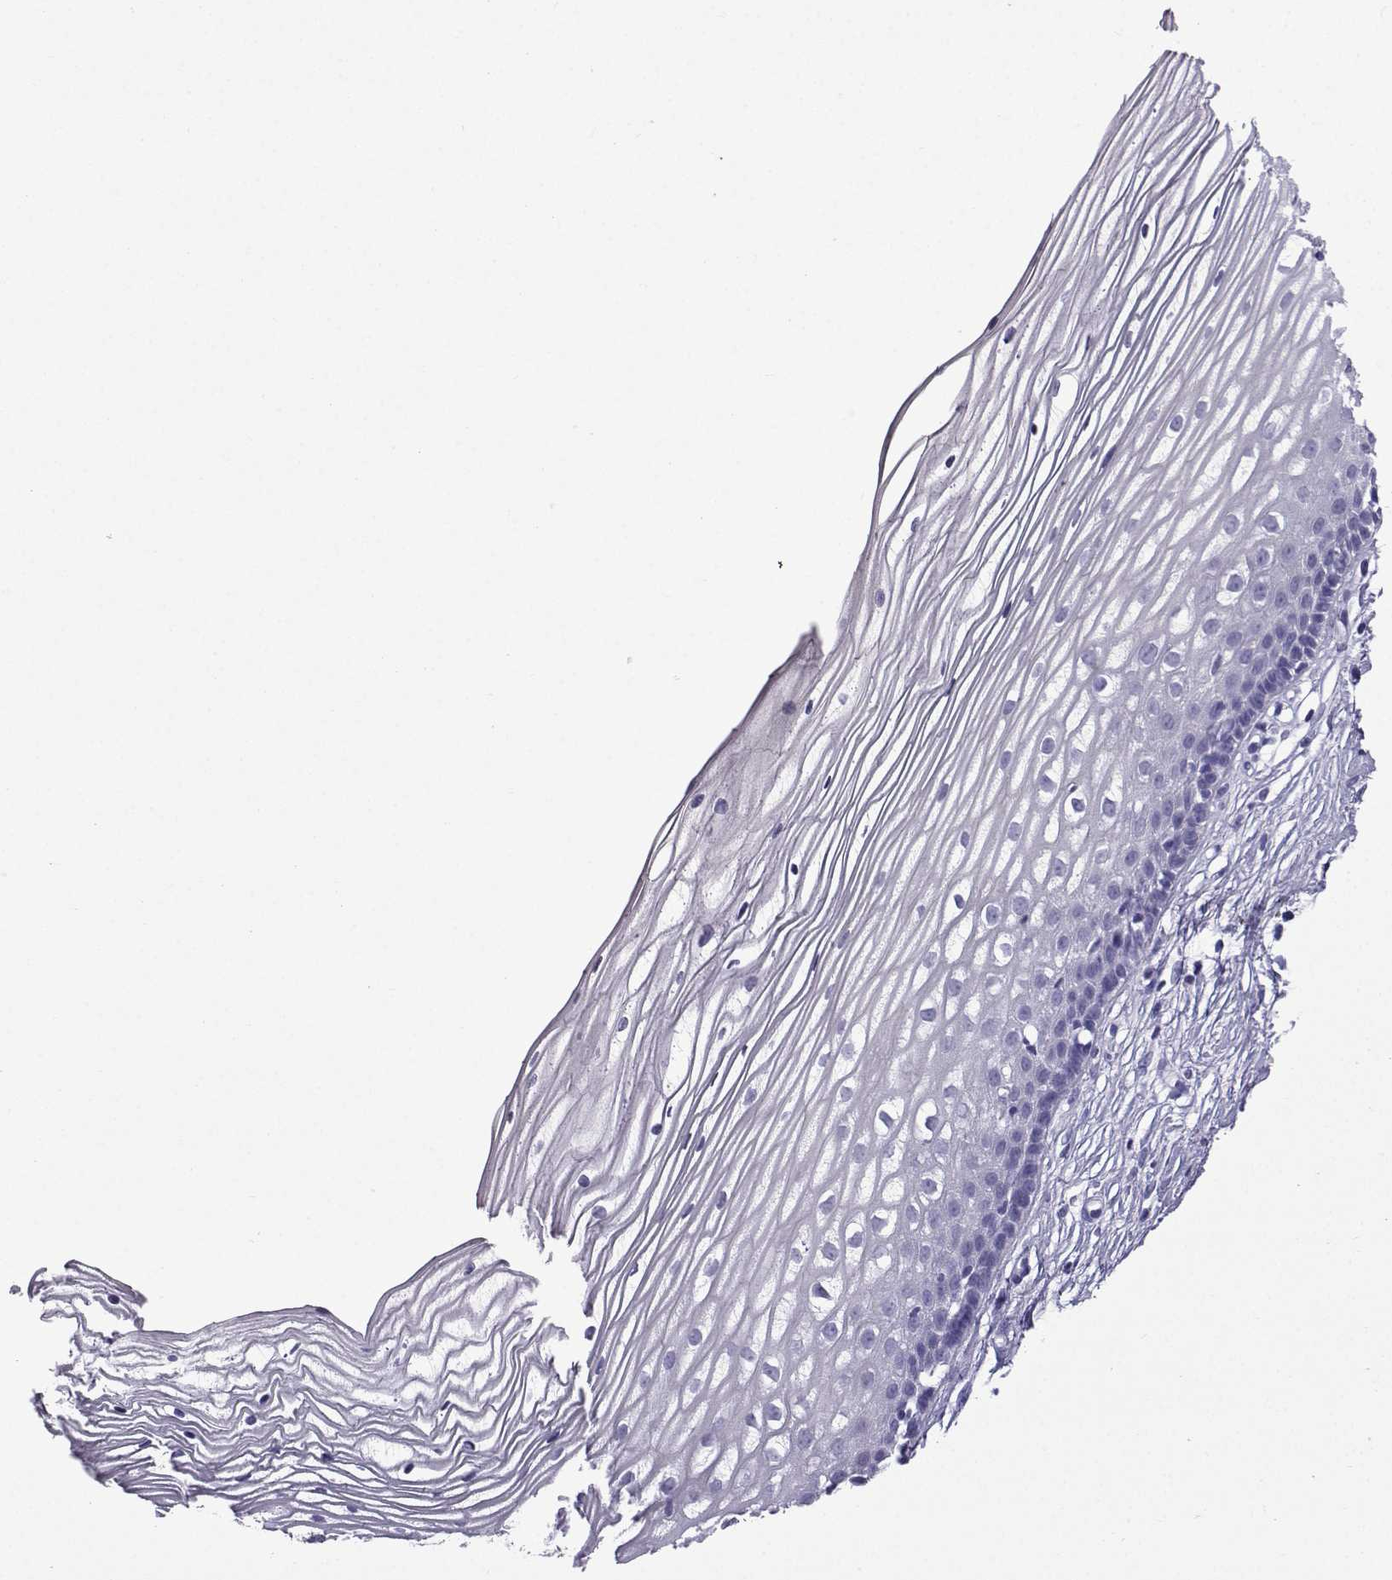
{"staining": {"intensity": "negative", "quantity": "none", "location": "none"}, "tissue": "cervix", "cell_type": "Squamous epithelial cells", "image_type": "normal", "snomed": [{"axis": "morphology", "description": "Normal tissue, NOS"}, {"axis": "topography", "description": "Cervix"}], "caption": "IHC image of unremarkable cervix: human cervix stained with DAB reveals no significant protein expression in squamous epithelial cells.", "gene": "KCNF1", "patient": {"sex": "female", "age": 40}}